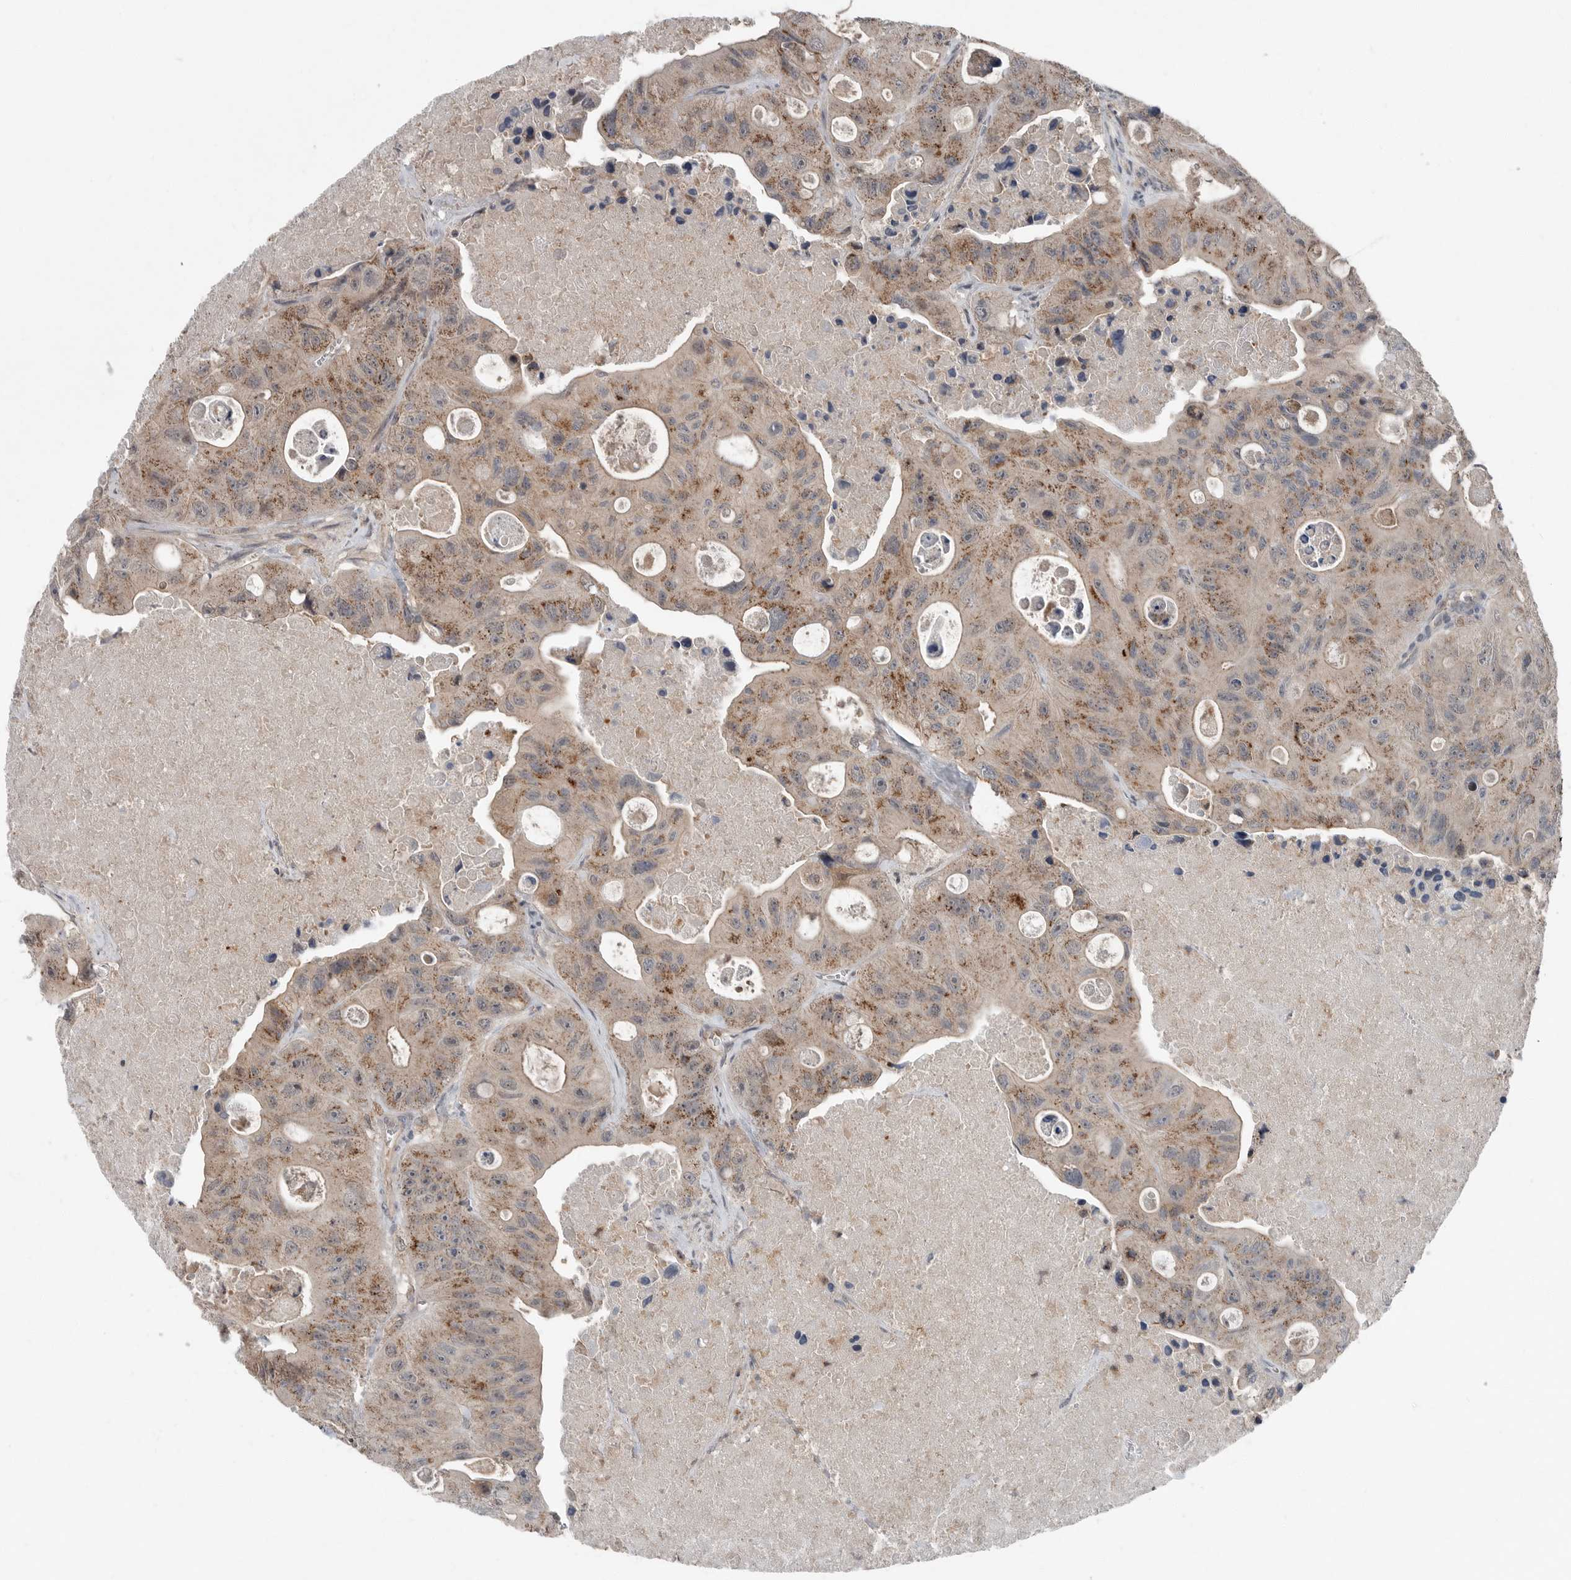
{"staining": {"intensity": "moderate", "quantity": ">75%", "location": "cytoplasmic/membranous"}, "tissue": "colorectal cancer", "cell_type": "Tumor cells", "image_type": "cancer", "snomed": [{"axis": "morphology", "description": "Adenocarcinoma, NOS"}, {"axis": "topography", "description": "Colon"}], "caption": "Immunohistochemistry (DAB (3,3'-diaminobenzidine)) staining of human colorectal cancer (adenocarcinoma) shows moderate cytoplasmic/membranous protein staining in approximately >75% of tumor cells. The protein is stained brown, and the nuclei are stained in blue (DAB (3,3'-diaminobenzidine) IHC with brightfield microscopy, high magnification).", "gene": "SCP2", "patient": {"sex": "female", "age": 46}}